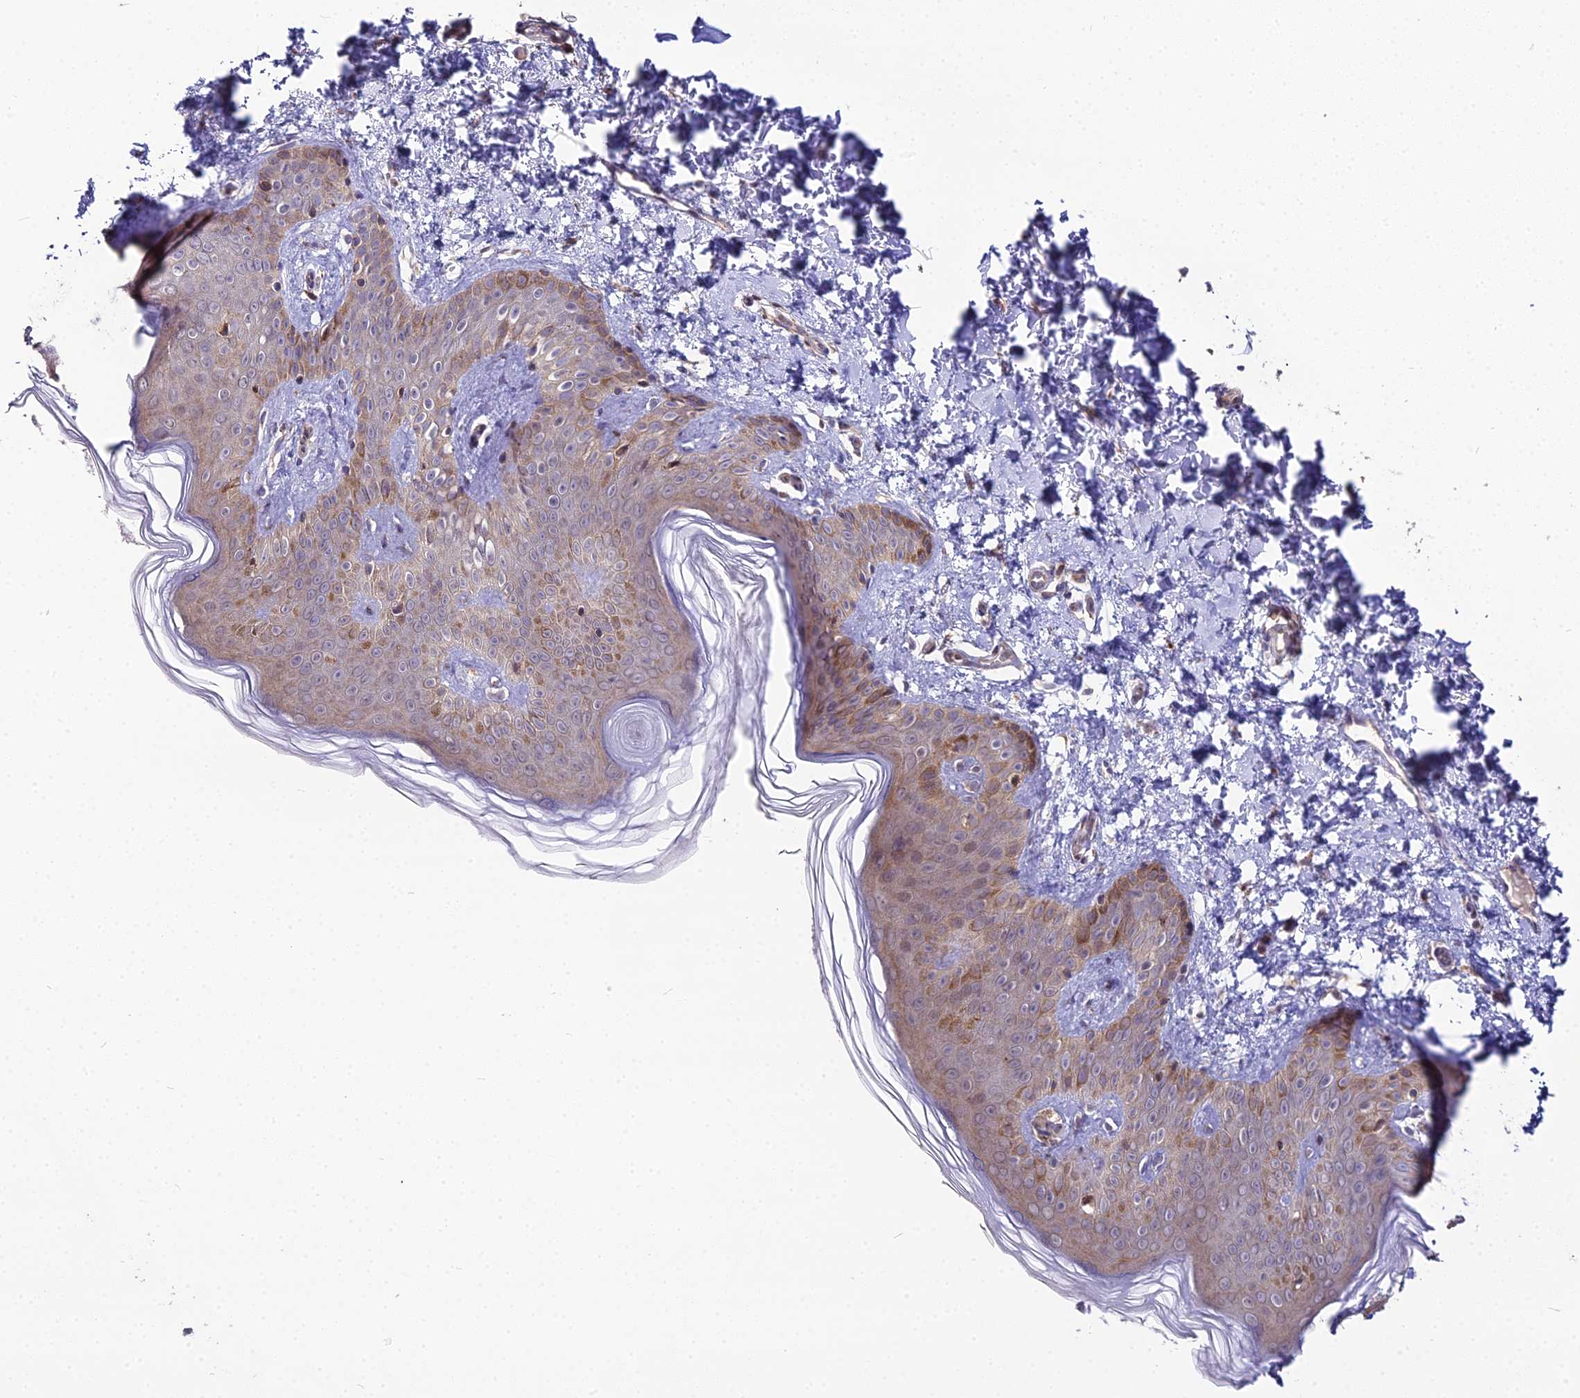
{"staining": {"intensity": "weak", "quantity": "25%-75%", "location": "cytoplasmic/membranous"}, "tissue": "skin", "cell_type": "Fibroblasts", "image_type": "normal", "snomed": [{"axis": "morphology", "description": "Normal tissue, NOS"}, {"axis": "morphology", "description": "Neoplasm, benign, NOS"}, {"axis": "topography", "description": "Skin"}, {"axis": "topography", "description": "Soft tissue"}], "caption": "Weak cytoplasmic/membranous protein staining is appreciated in approximately 25%-75% of fibroblasts in skin. The staining is performed using DAB brown chromogen to label protein expression. The nuclei are counter-stained blue using hematoxylin.", "gene": "TROAP", "patient": {"sex": "male", "age": 26}}